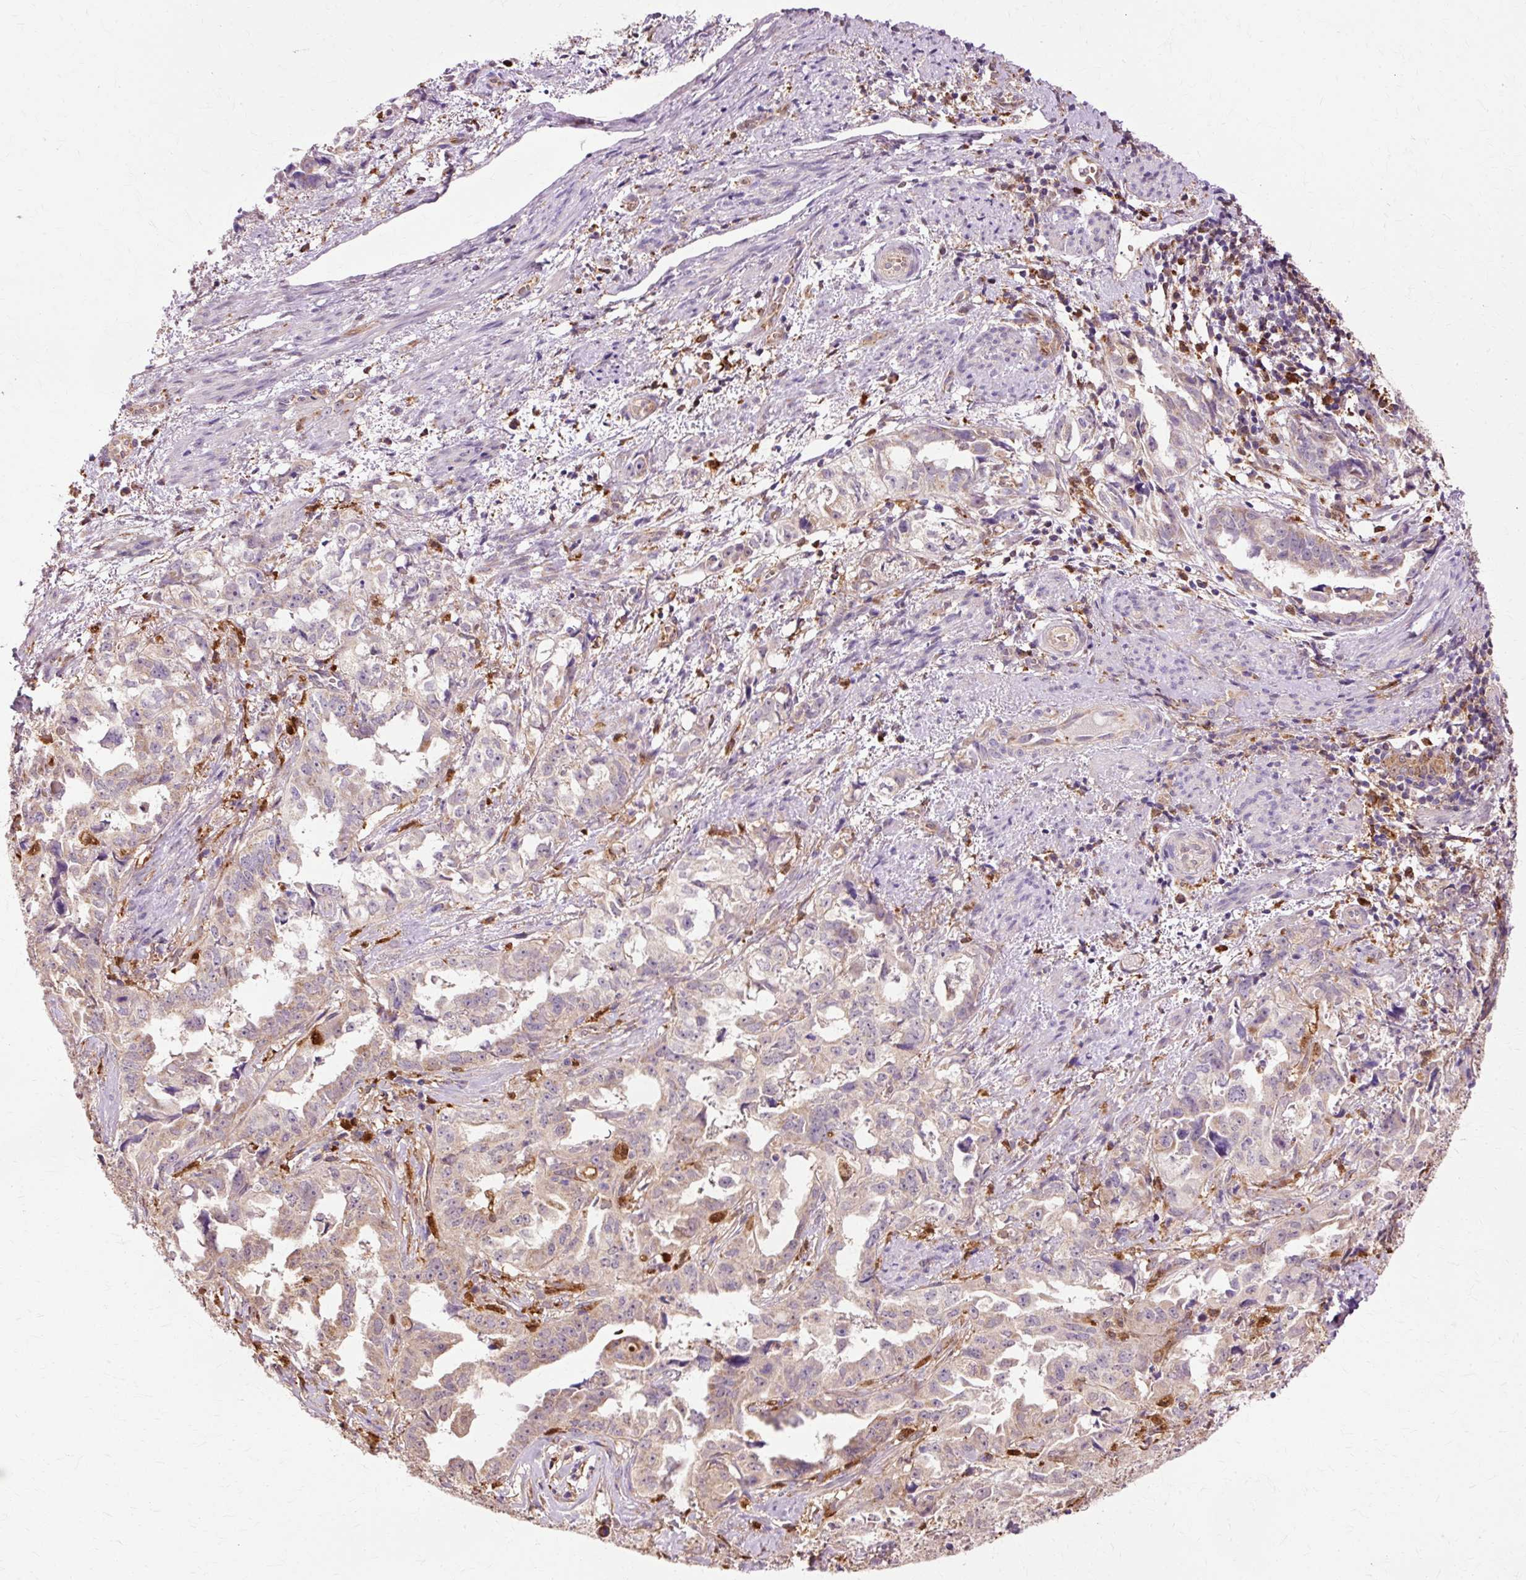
{"staining": {"intensity": "weak", "quantity": "25%-75%", "location": "cytoplasmic/membranous"}, "tissue": "endometrial cancer", "cell_type": "Tumor cells", "image_type": "cancer", "snomed": [{"axis": "morphology", "description": "Adenocarcinoma, NOS"}, {"axis": "topography", "description": "Endometrium"}], "caption": "A brown stain labels weak cytoplasmic/membranous staining of a protein in endometrial adenocarcinoma tumor cells.", "gene": "GPX1", "patient": {"sex": "female", "age": 65}}